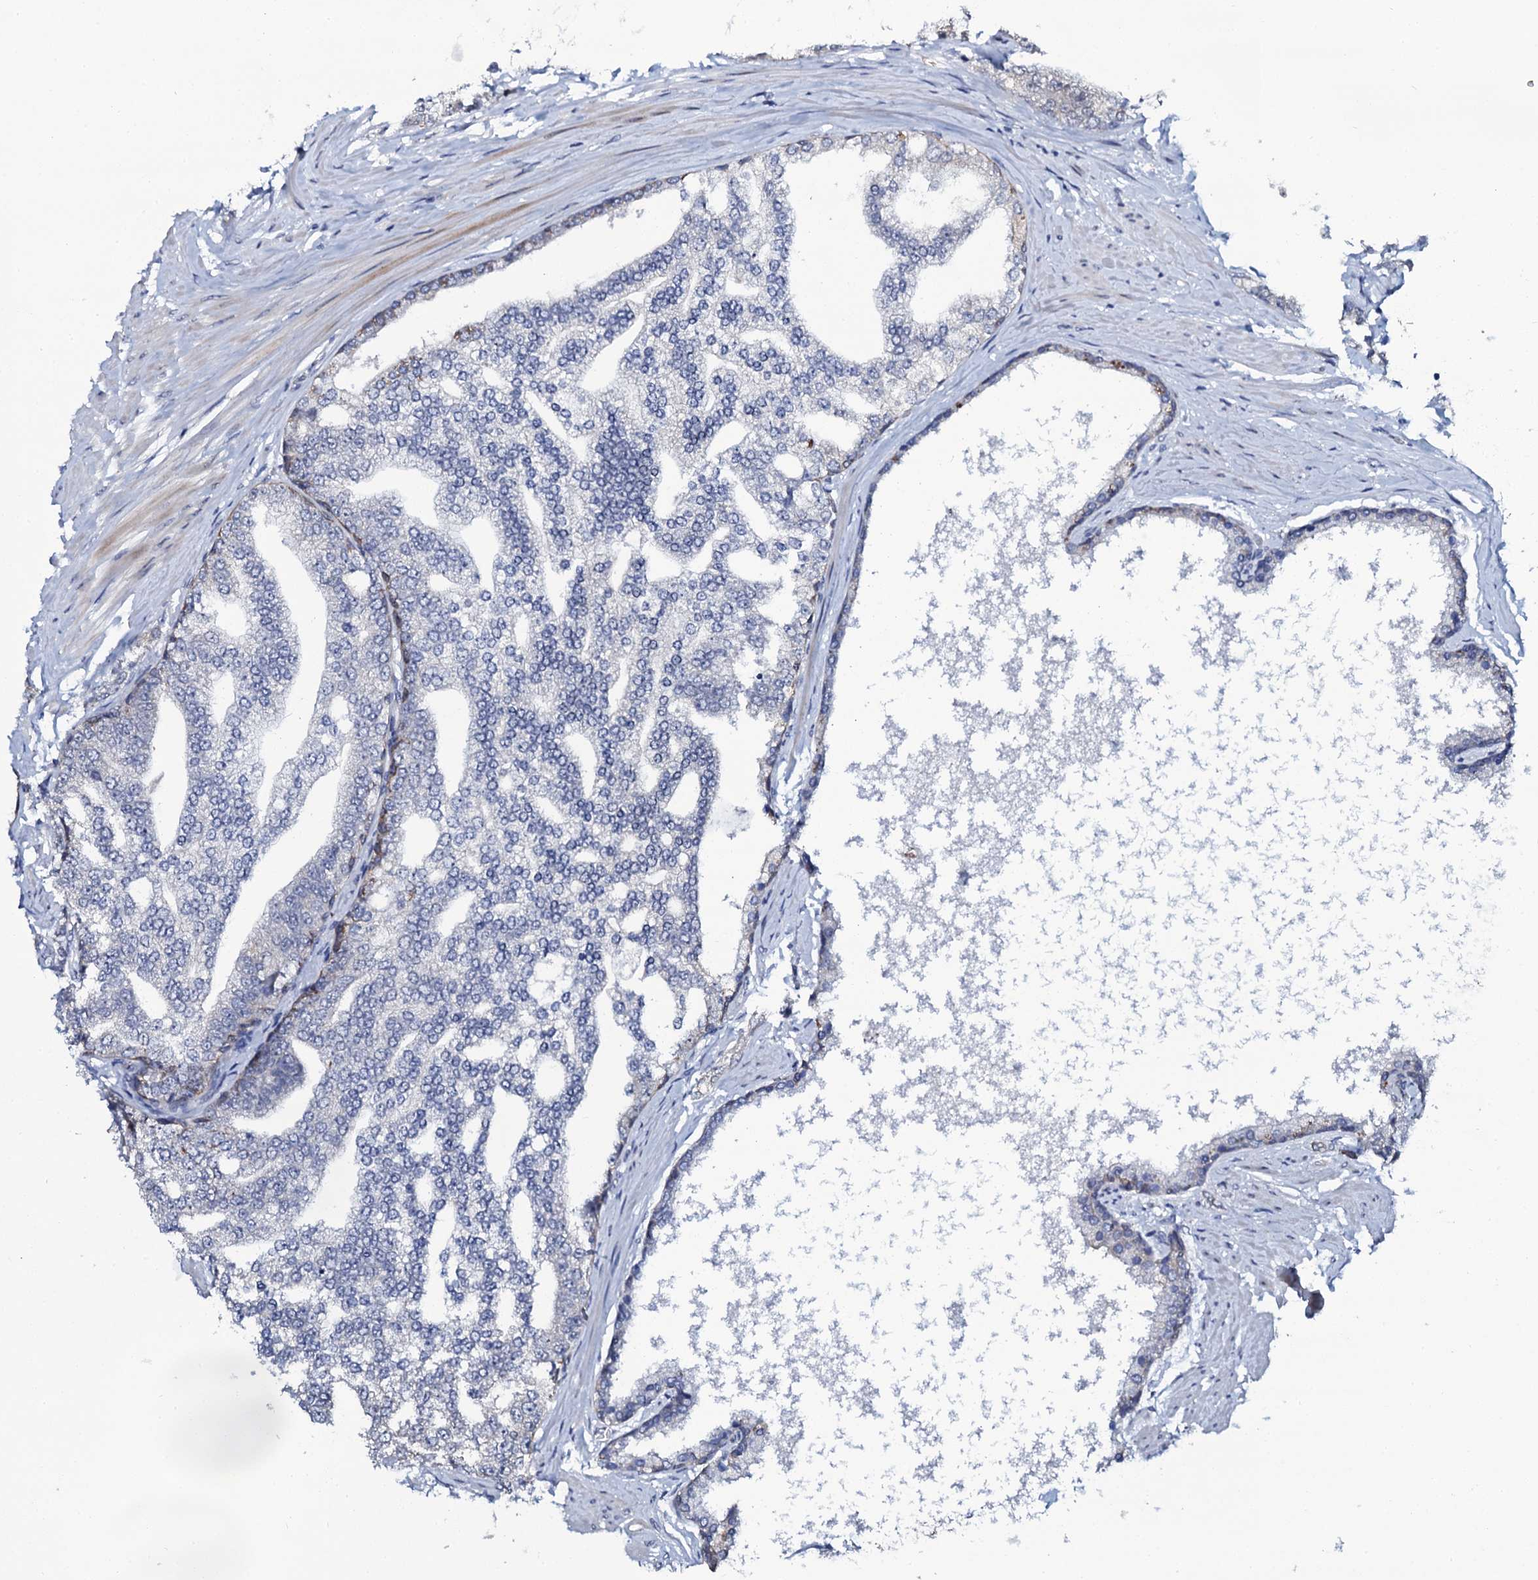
{"staining": {"intensity": "negative", "quantity": "none", "location": "none"}, "tissue": "prostate cancer", "cell_type": "Tumor cells", "image_type": "cancer", "snomed": [{"axis": "morphology", "description": "Adenocarcinoma, High grade"}, {"axis": "topography", "description": "Prostate"}], "caption": "Immunohistochemistry (IHC) of prostate adenocarcinoma (high-grade) exhibits no staining in tumor cells.", "gene": "C10orf88", "patient": {"sex": "male", "age": 64}}